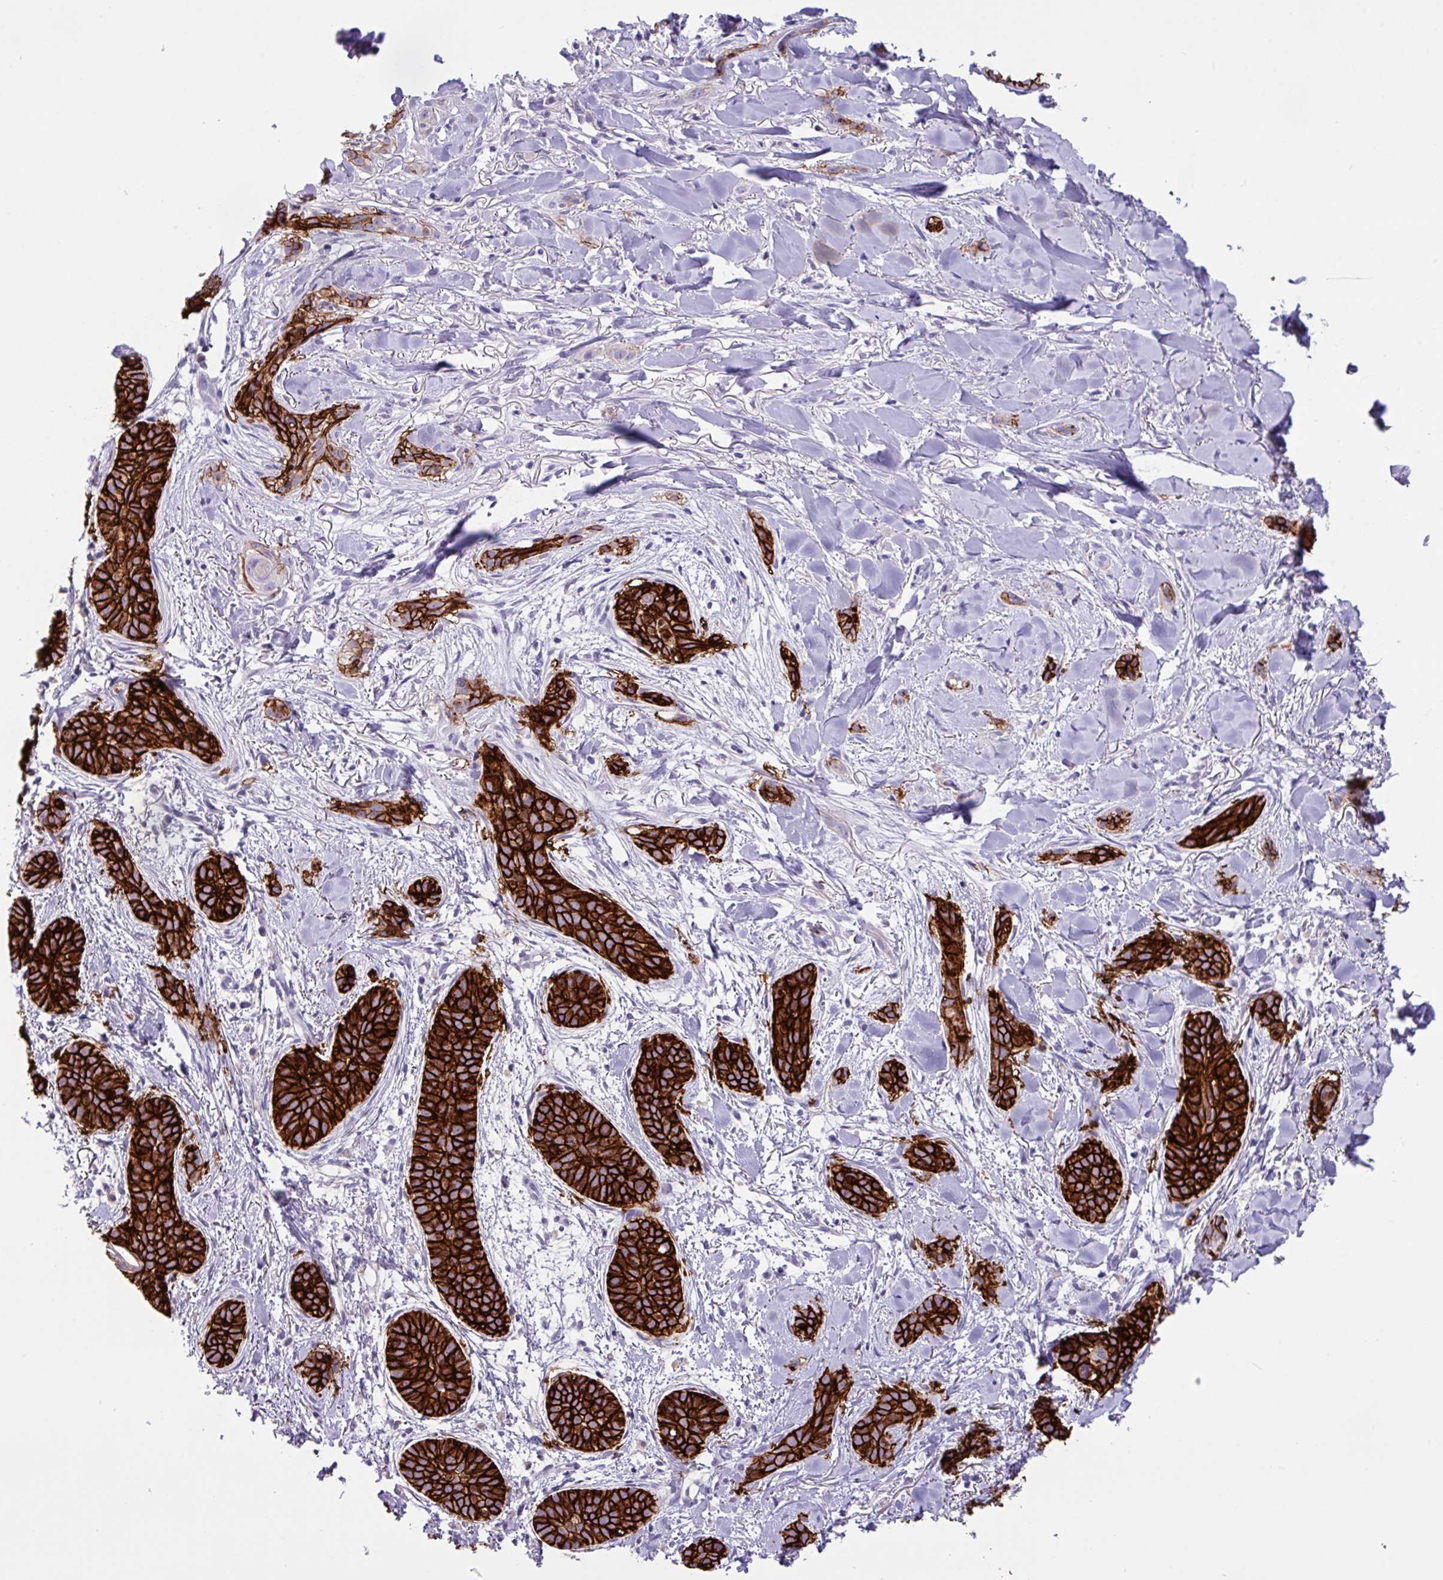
{"staining": {"intensity": "strong", "quantity": ">75%", "location": "cytoplasmic/membranous"}, "tissue": "skin cancer", "cell_type": "Tumor cells", "image_type": "cancer", "snomed": [{"axis": "morphology", "description": "Basal cell carcinoma"}, {"axis": "topography", "description": "Skin"}], "caption": "There is high levels of strong cytoplasmic/membranous expression in tumor cells of basal cell carcinoma (skin), as demonstrated by immunohistochemical staining (brown color).", "gene": "EPCAM", "patient": {"sex": "male", "age": 52}}